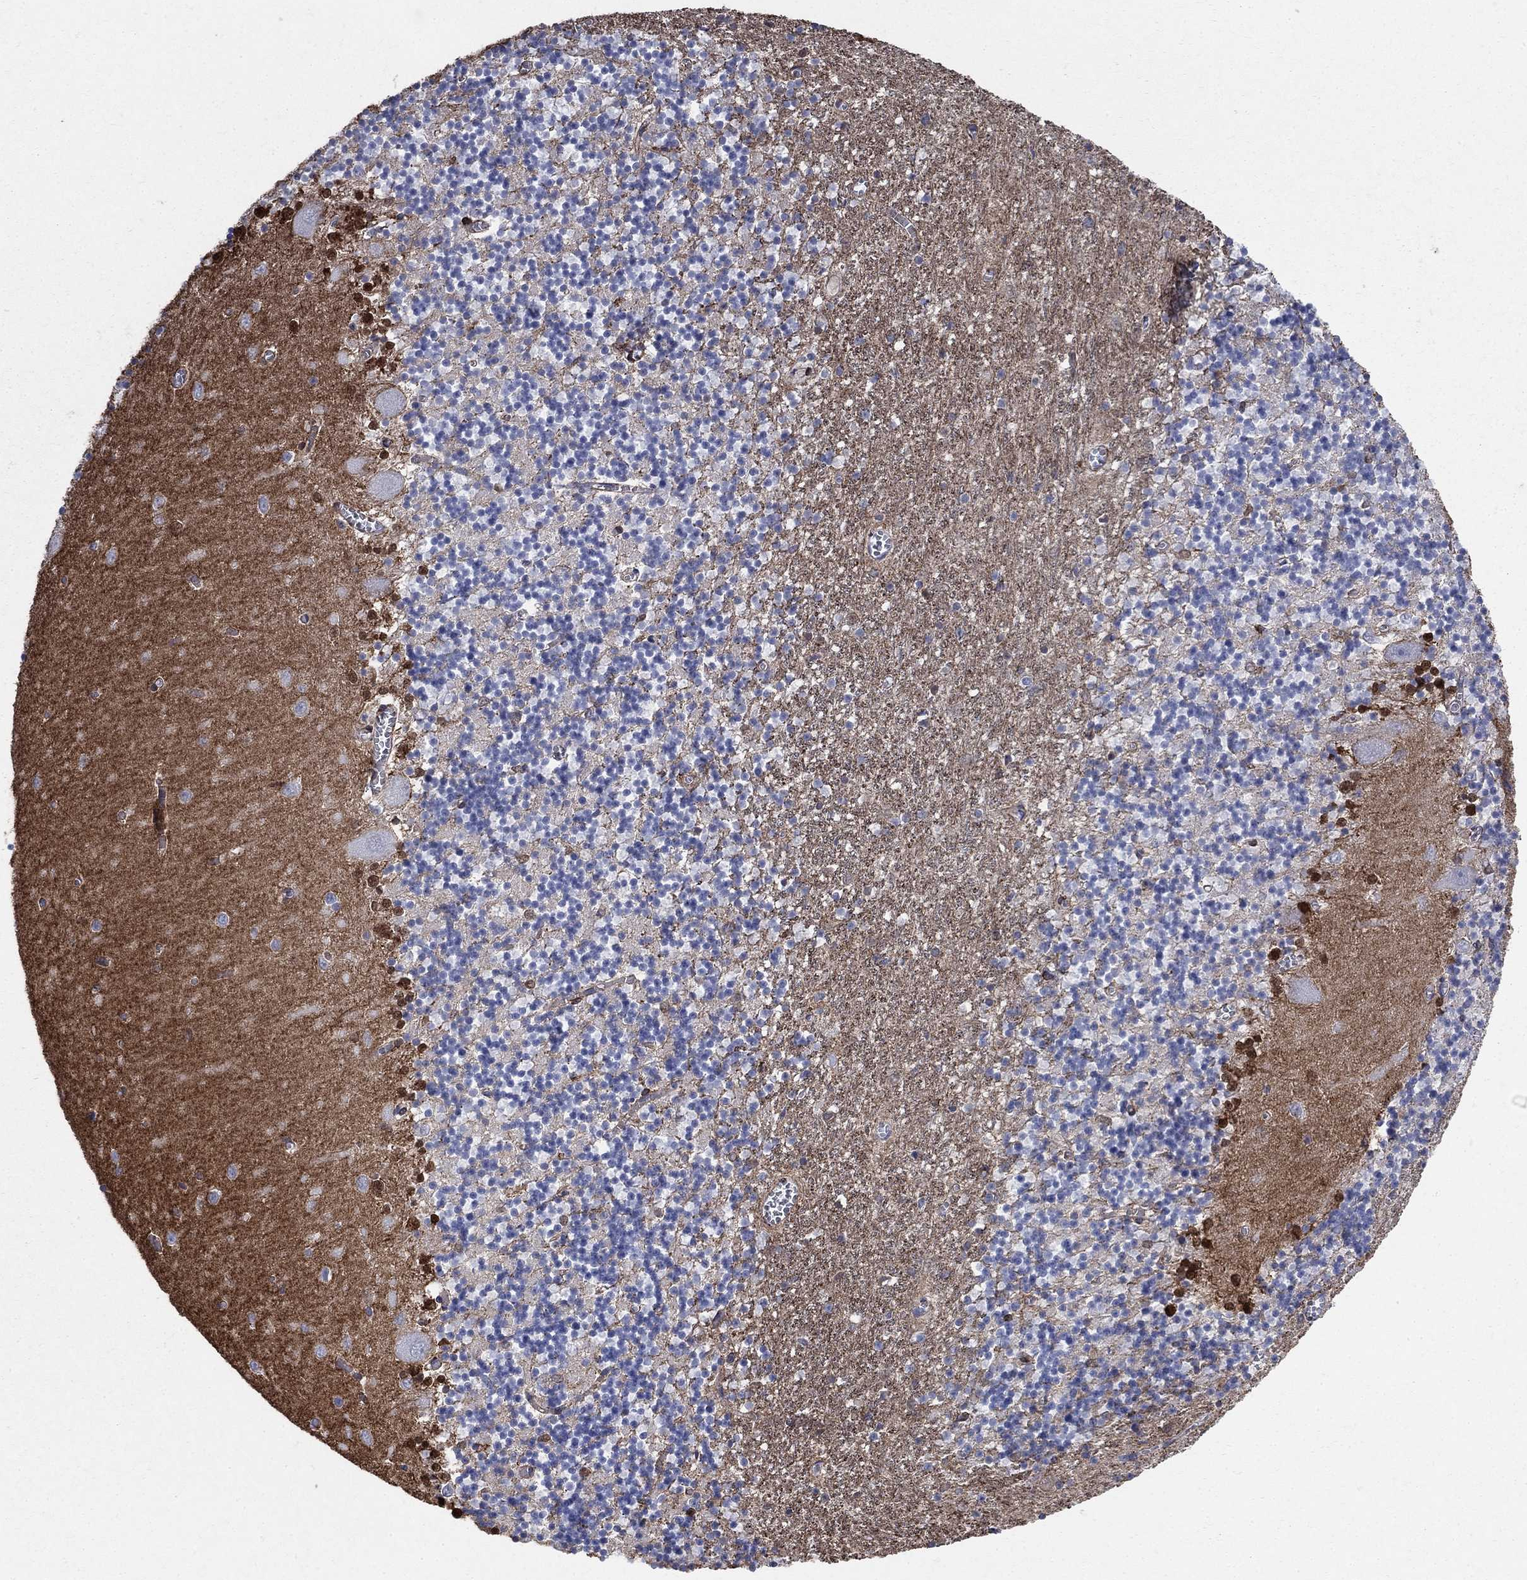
{"staining": {"intensity": "negative", "quantity": "none", "location": "none"}, "tissue": "cerebellum", "cell_type": "Cells in granular layer", "image_type": "normal", "snomed": [{"axis": "morphology", "description": "Normal tissue, NOS"}, {"axis": "topography", "description": "Cerebellum"}], "caption": "Cells in granular layer show no significant protein staining in normal cerebellum.", "gene": "SEPTIN8", "patient": {"sex": "female", "age": 64}}